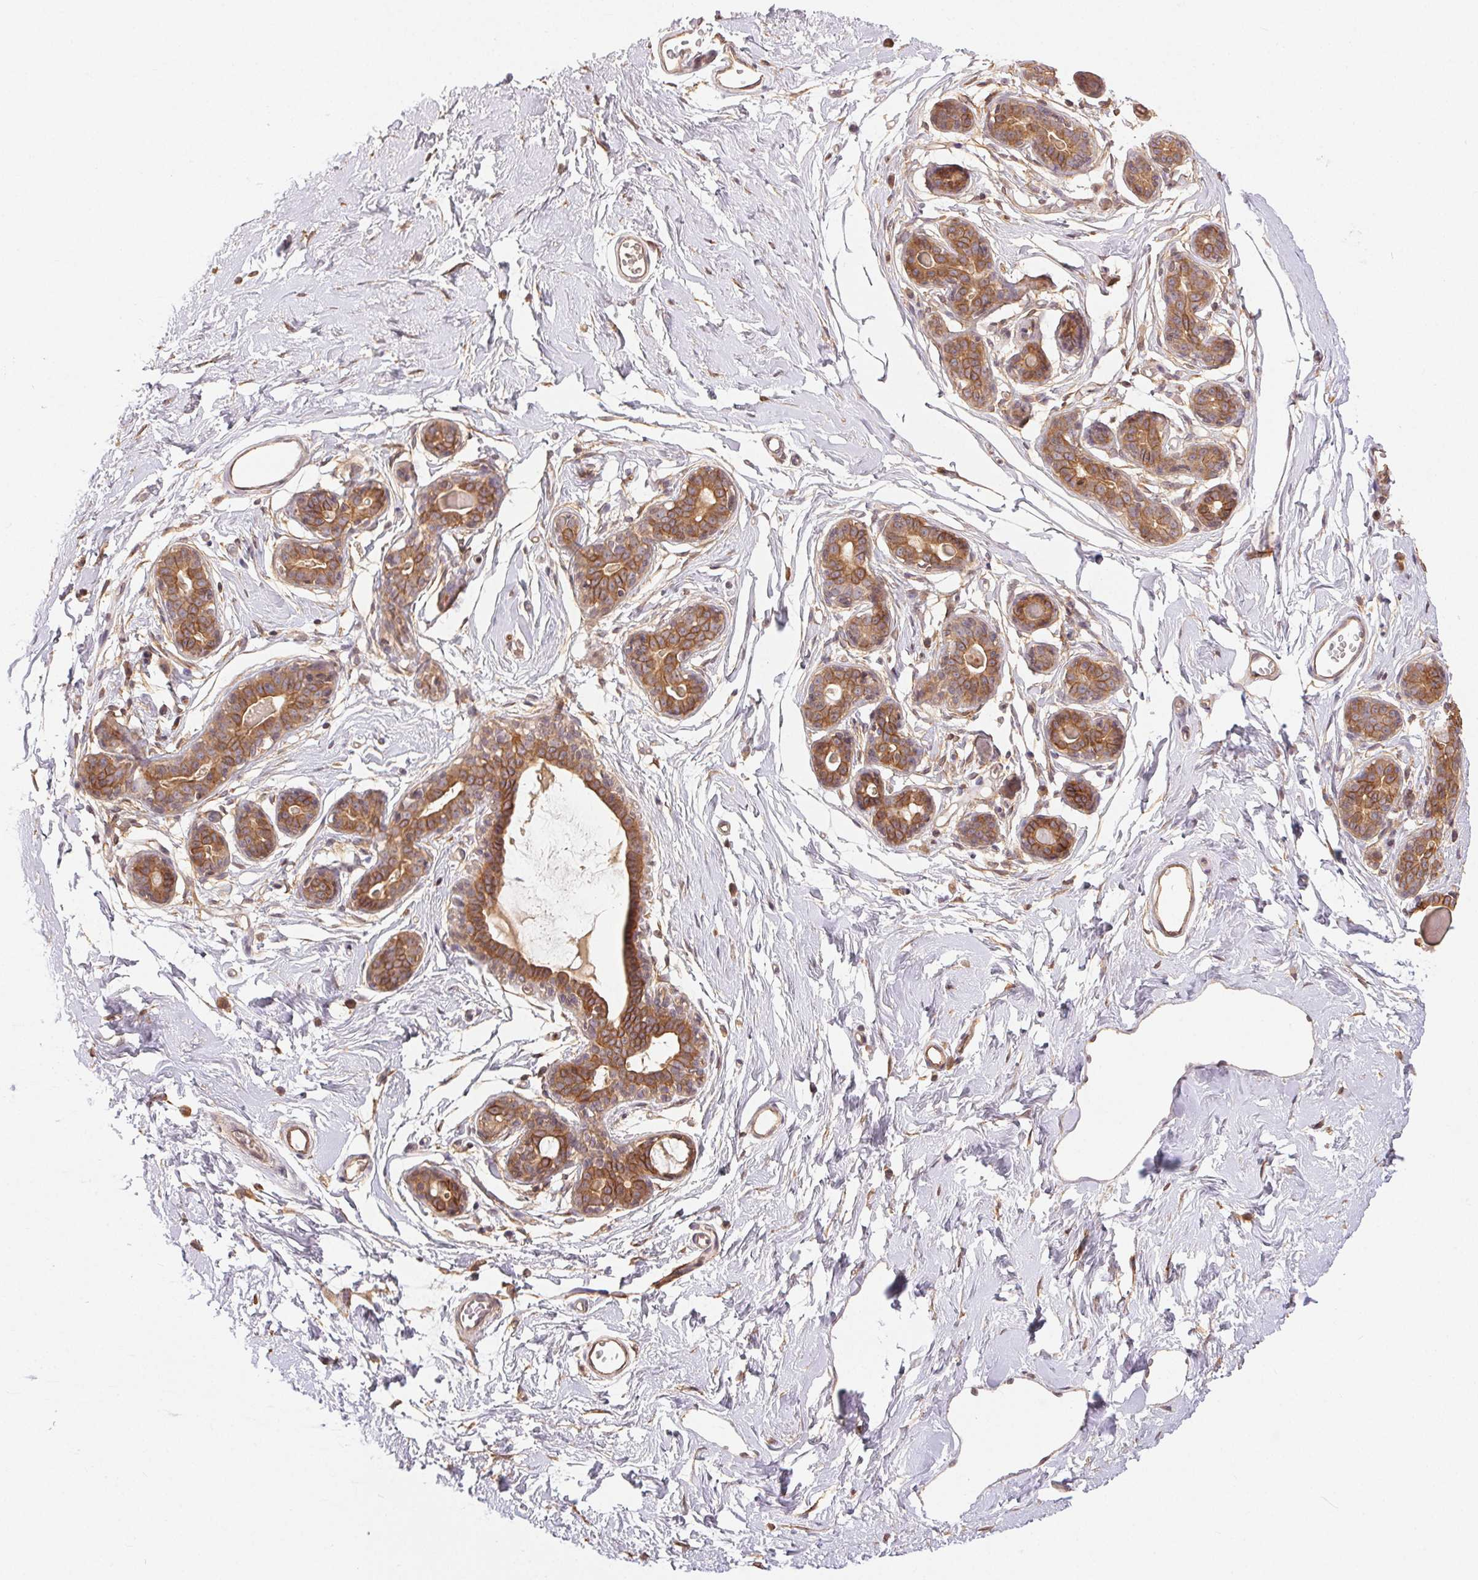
{"staining": {"intensity": "moderate", "quantity": ">75%", "location": "cytoplasmic/membranous"}, "tissue": "breast", "cell_type": "Adipocytes", "image_type": "normal", "snomed": [{"axis": "morphology", "description": "Normal tissue, NOS"}, {"axis": "topography", "description": "Breast"}], "caption": "Protein expression analysis of benign breast displays moderate cytoplasmic/membranous staining in about >75% of adipocytes.", "gene": "MAPKAPK2", "patient": {"sex": "female", "age": 45}}